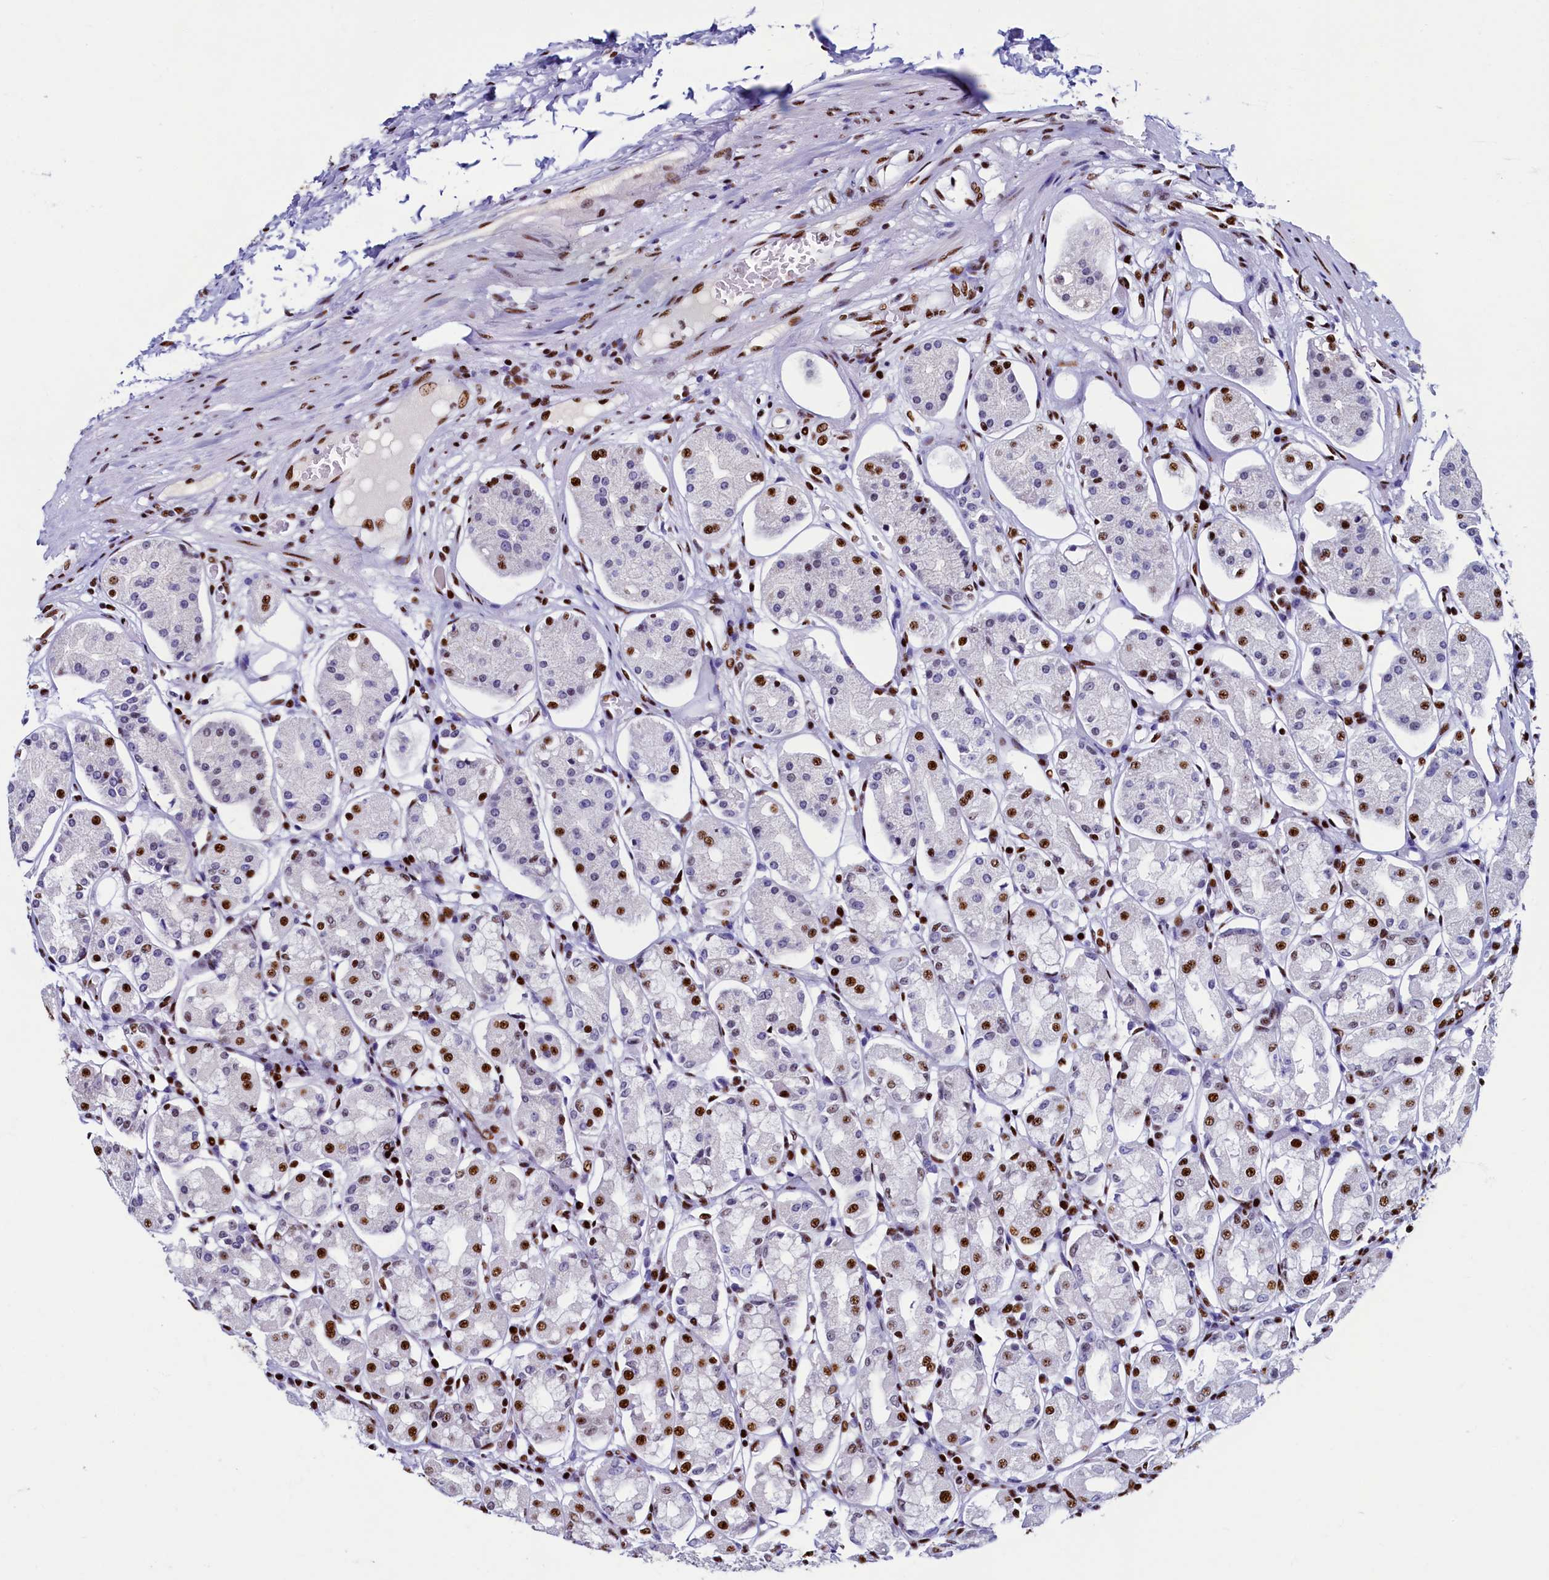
{"staining": {"intensity": "strong", "quantity": "25%-75%", "location": "nuclear"}, "tissue": "stomach", "cell_type": "Glandular cells", "image_type": "normal", "snomed": [{"axis": "morphology", "description": "Normal tissue, NOS"}, {"axis": "topography", "description": "Stomach, lower"}], "caption": "Human stomach stained for a protein (brown) shows strong nuclear positive expression in about 25%-75% of glandular cells.", "gene": "SRRM2", "patient": {"sex": "female", "age": 56}}